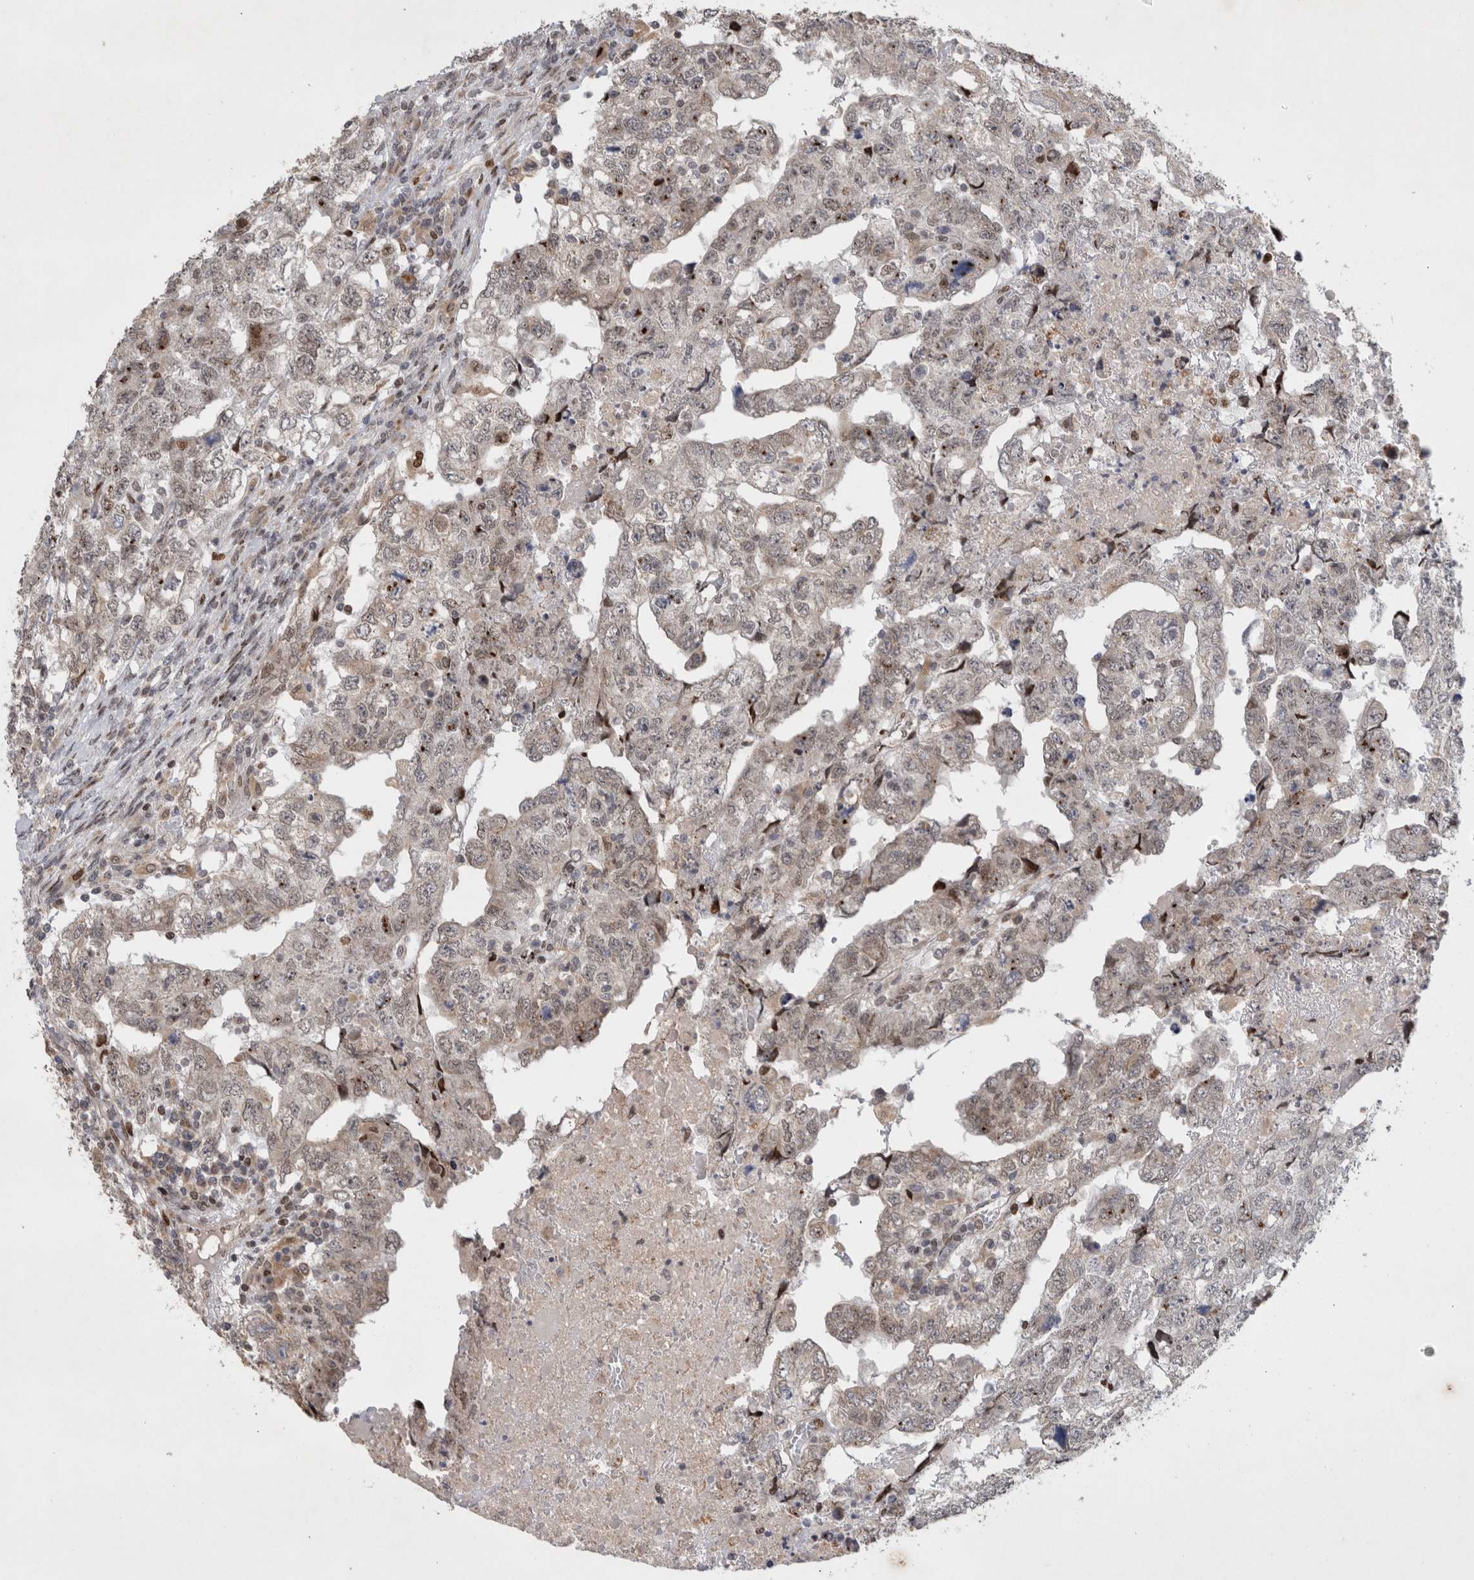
{"staining": {"intensity": "negative", "quantity": "none", "location": "none"}, "tissue": "testis cancer", "cell_type": "Tumor cells", "image_type": "cancer", "snomed": [{"axis": "morphology", "description": "Carcinoma, Embryonal, NOS"}, {"axis": "topography", "description": "Testis"}], "caption": "Immunohistochemical staining of human testis cancer (embryonal carcinoma) reveals no significant expression in tumor cells. (DAB IHC, high magnification).", "gene": "C8orf58", "patient": {"sex": "male", "age": 36}}